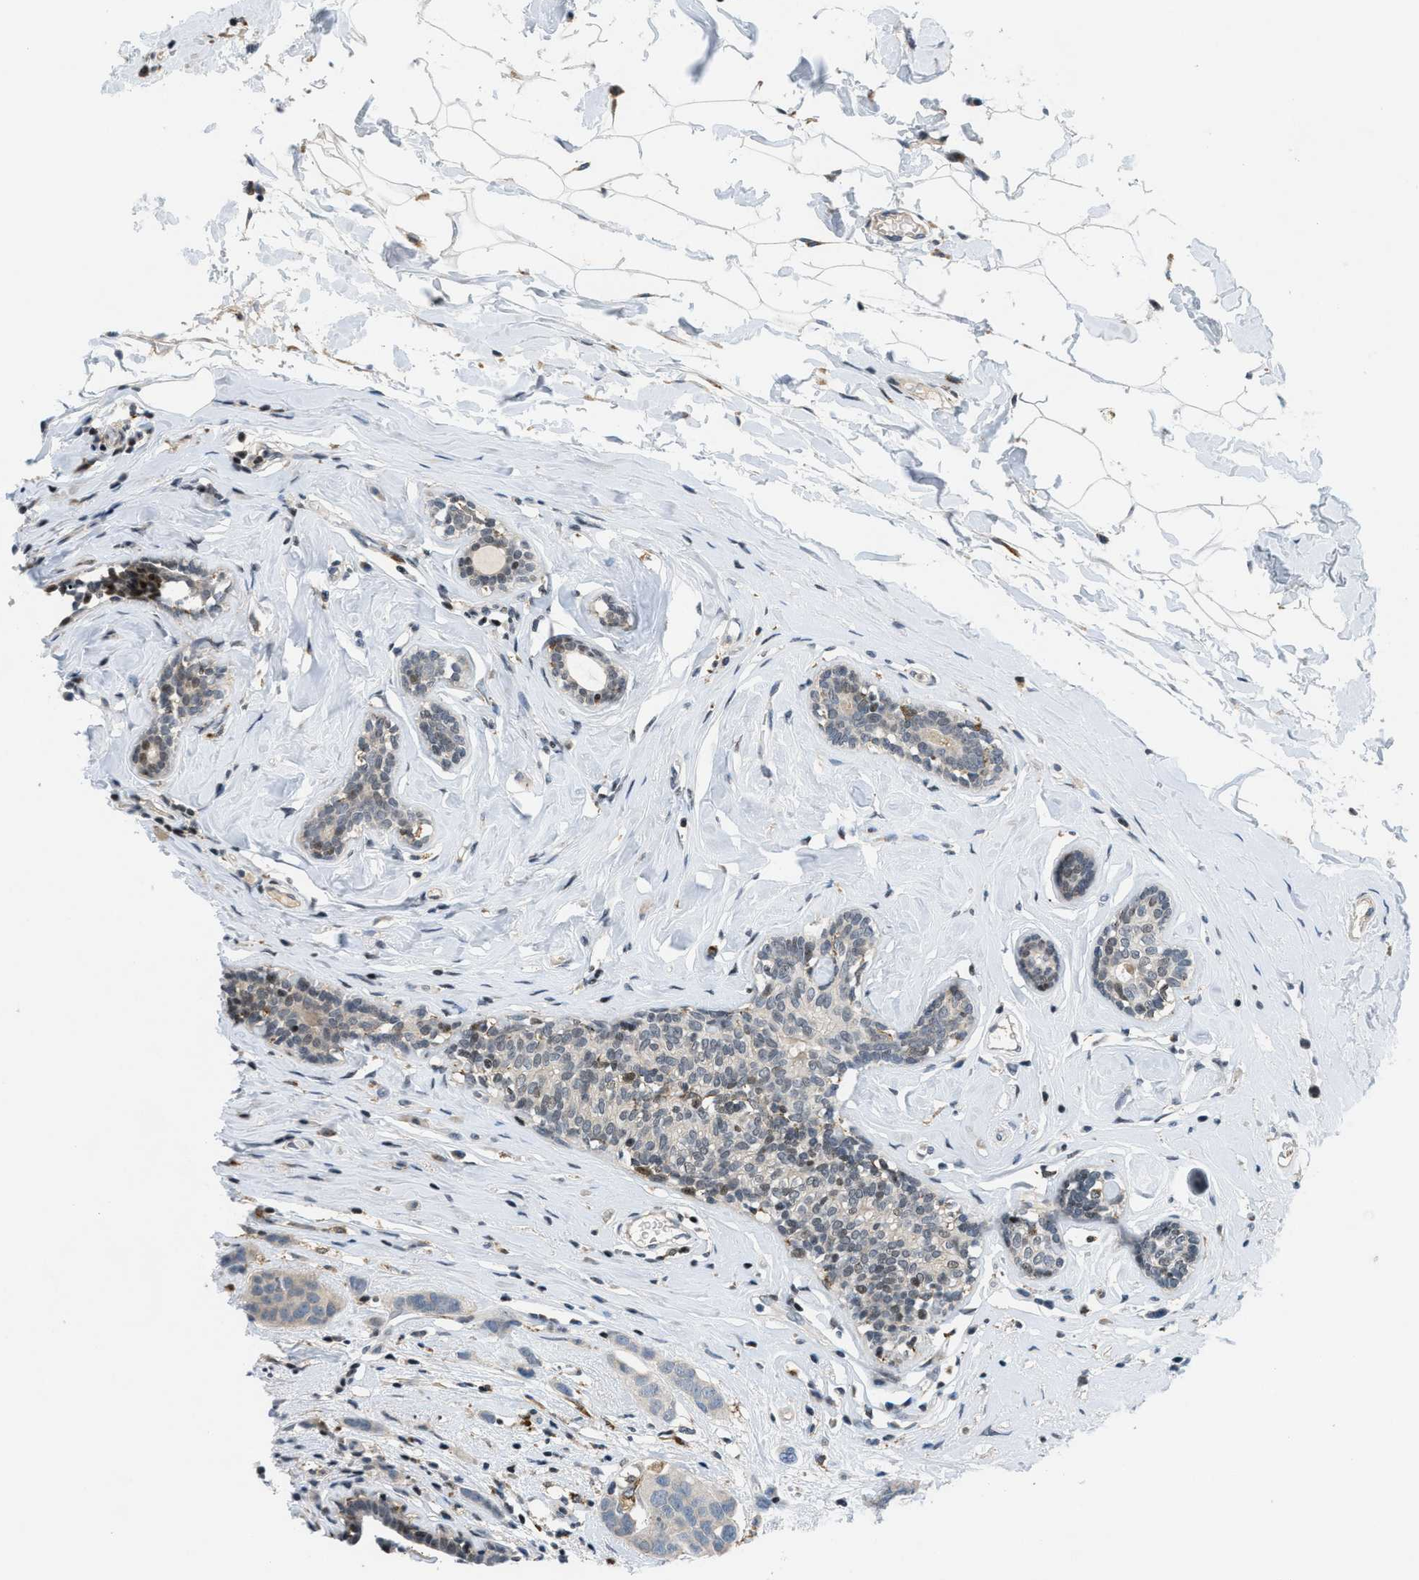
{"staining": {"intensity": "negative", "quantity": "none", "location": "none"}, "tissue": "breast cancer", "cell_type": "Tumor cells", "image_type": "cancer", "snomed": [{"axis": "morphology", "description": "Normal tissue, NOS"}, {"axis": "morphology", "description": "Duct carcinoma"}, {"axis": "topography", "description": "Breast"}], "caption": "Tumor cells show no significant protein positivity in intraductal carcinoma (breast).", "gene": "ING1", "patient": {"sex": "female", "age": 50}}